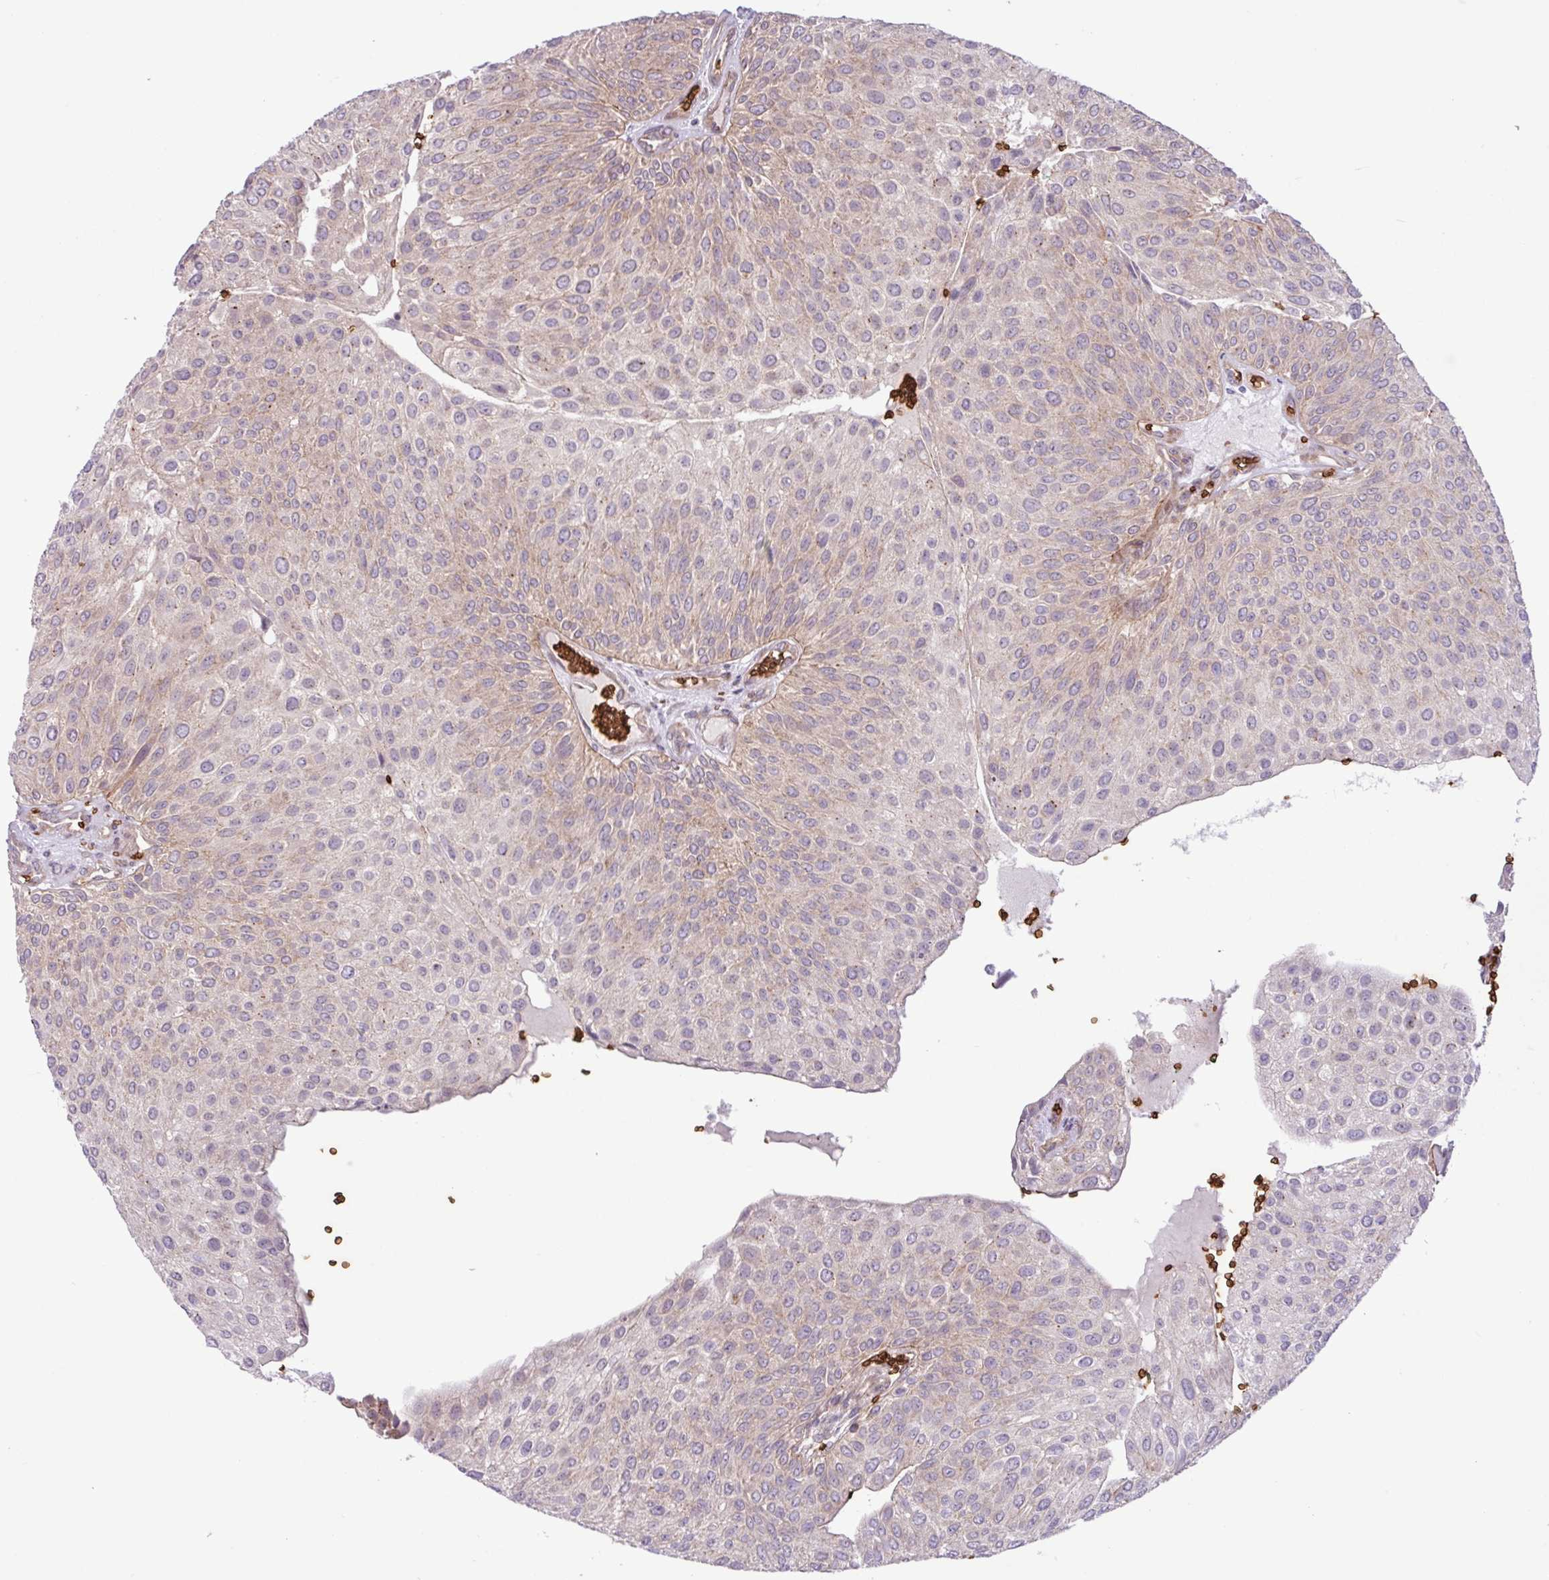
{"staining": {"intensity": "weak", "quantity": "25%-75%", "location": "cytoplasmic/membranous"}, "tissue": "urothelial cancer", "cell_type": "Tumor cells", "image_type": "cancer", "snomed": [{"axis": "morphology", "description": "Urothelial carcinoma, NOS"}, {"axis": "topography", "description": "Urinary bladder"}], "caption": "Brown immunohistochemical staining in transitional cell carcinoma shows weak cytoplasmic/membranous positivity in approximately 25%-75% of tumor cells.", "gene": "RAD21L1", "patient": {"sex": "male", "age": 67}}